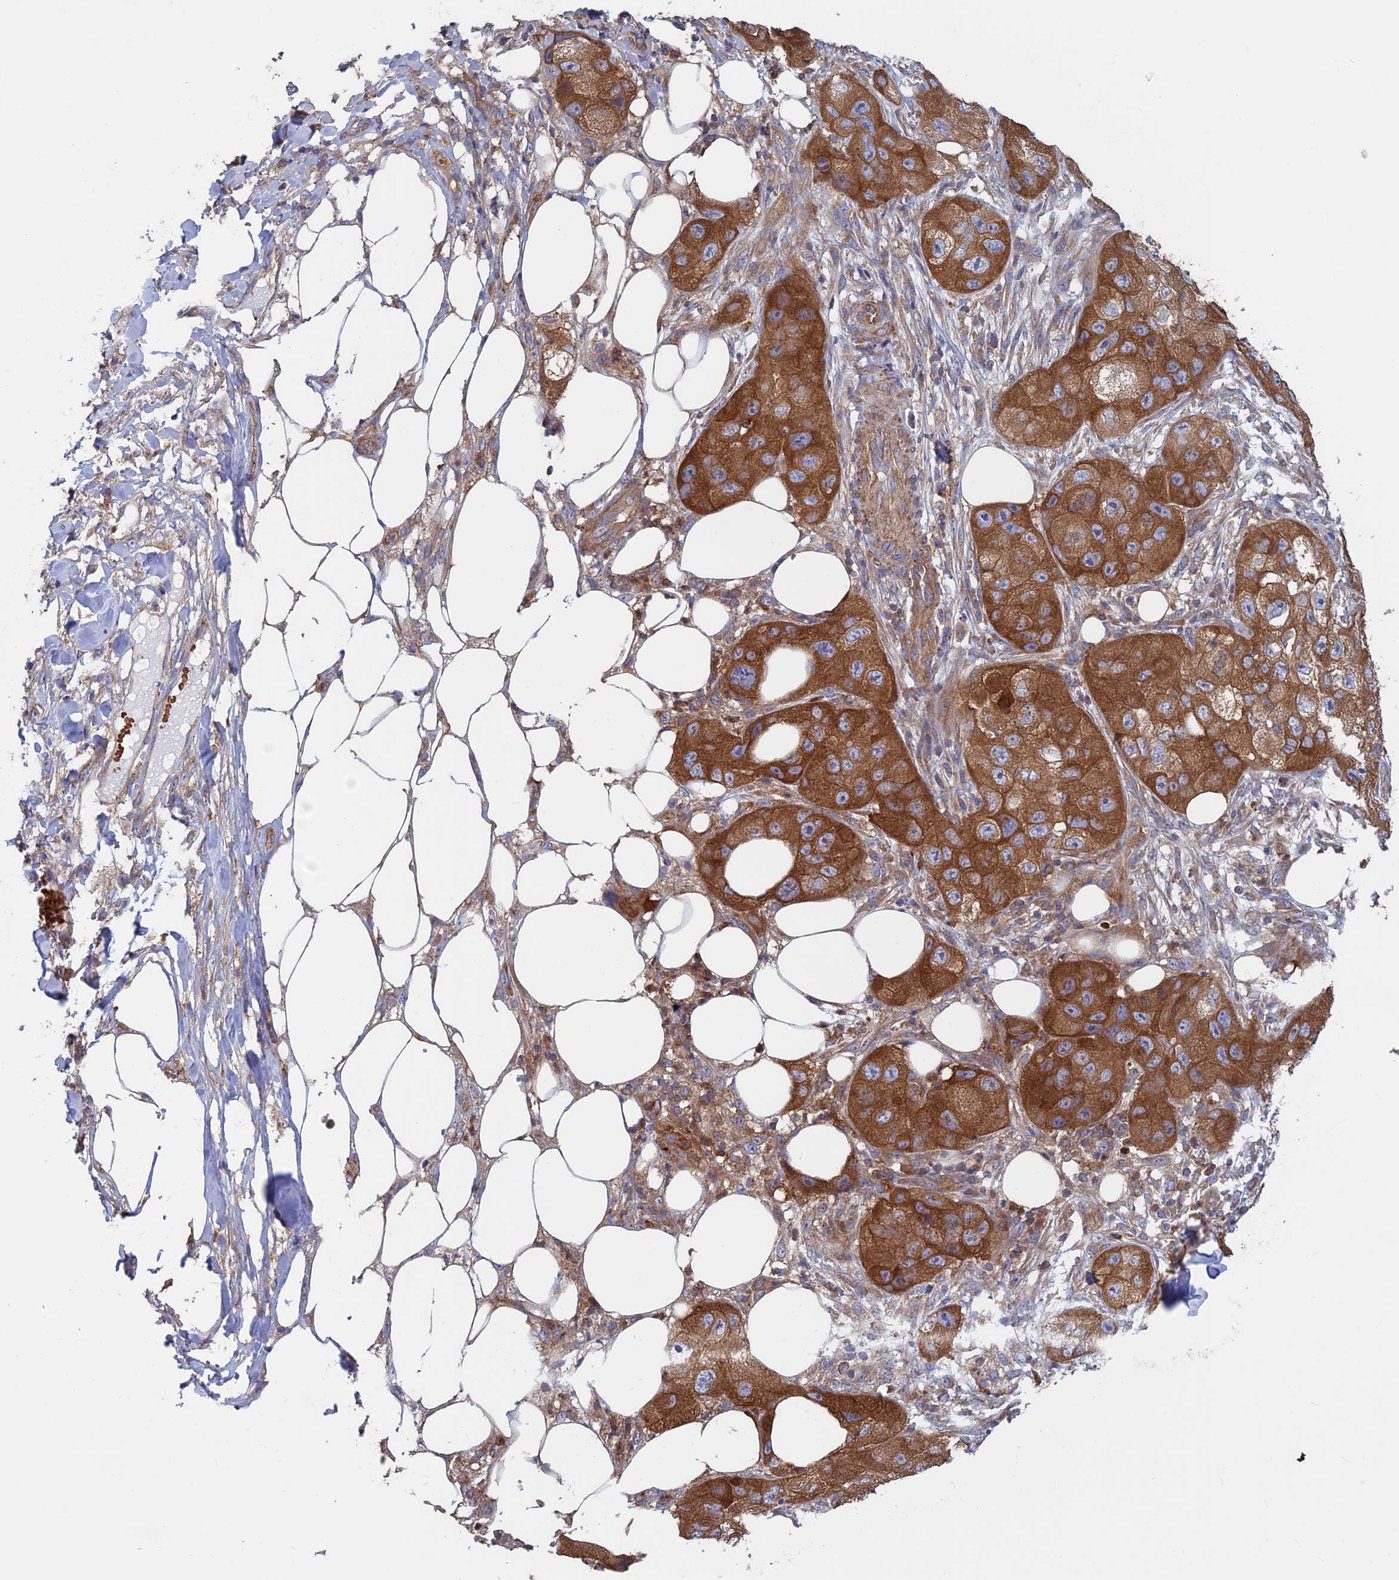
{"staining": {"intensity": "strong", "quantity": ">75%", "location": "cytoplasmic/membranous"}, "tissue": "skin cancer", "cell_type": "Tumor cells", "image_type": "cancer", "snomed": [{"axis": "morphology", "description": "Squamous cell carcinoma, NOS"}, {"axis": "topography", "description": "Skin"}, {"axis": "topography", "description": "Subcutis"}], "caption": "A high-resolution photomicrograph shows IHC staining of skin cancer (squamous cell carcinoma), which reveals strong cytoplasmic/membranous positivity in about >75% of tumor cells. Nuclei are stained in blue.", "gene": "DNM1L", "patient": {"sex": "male", "age": 73}}